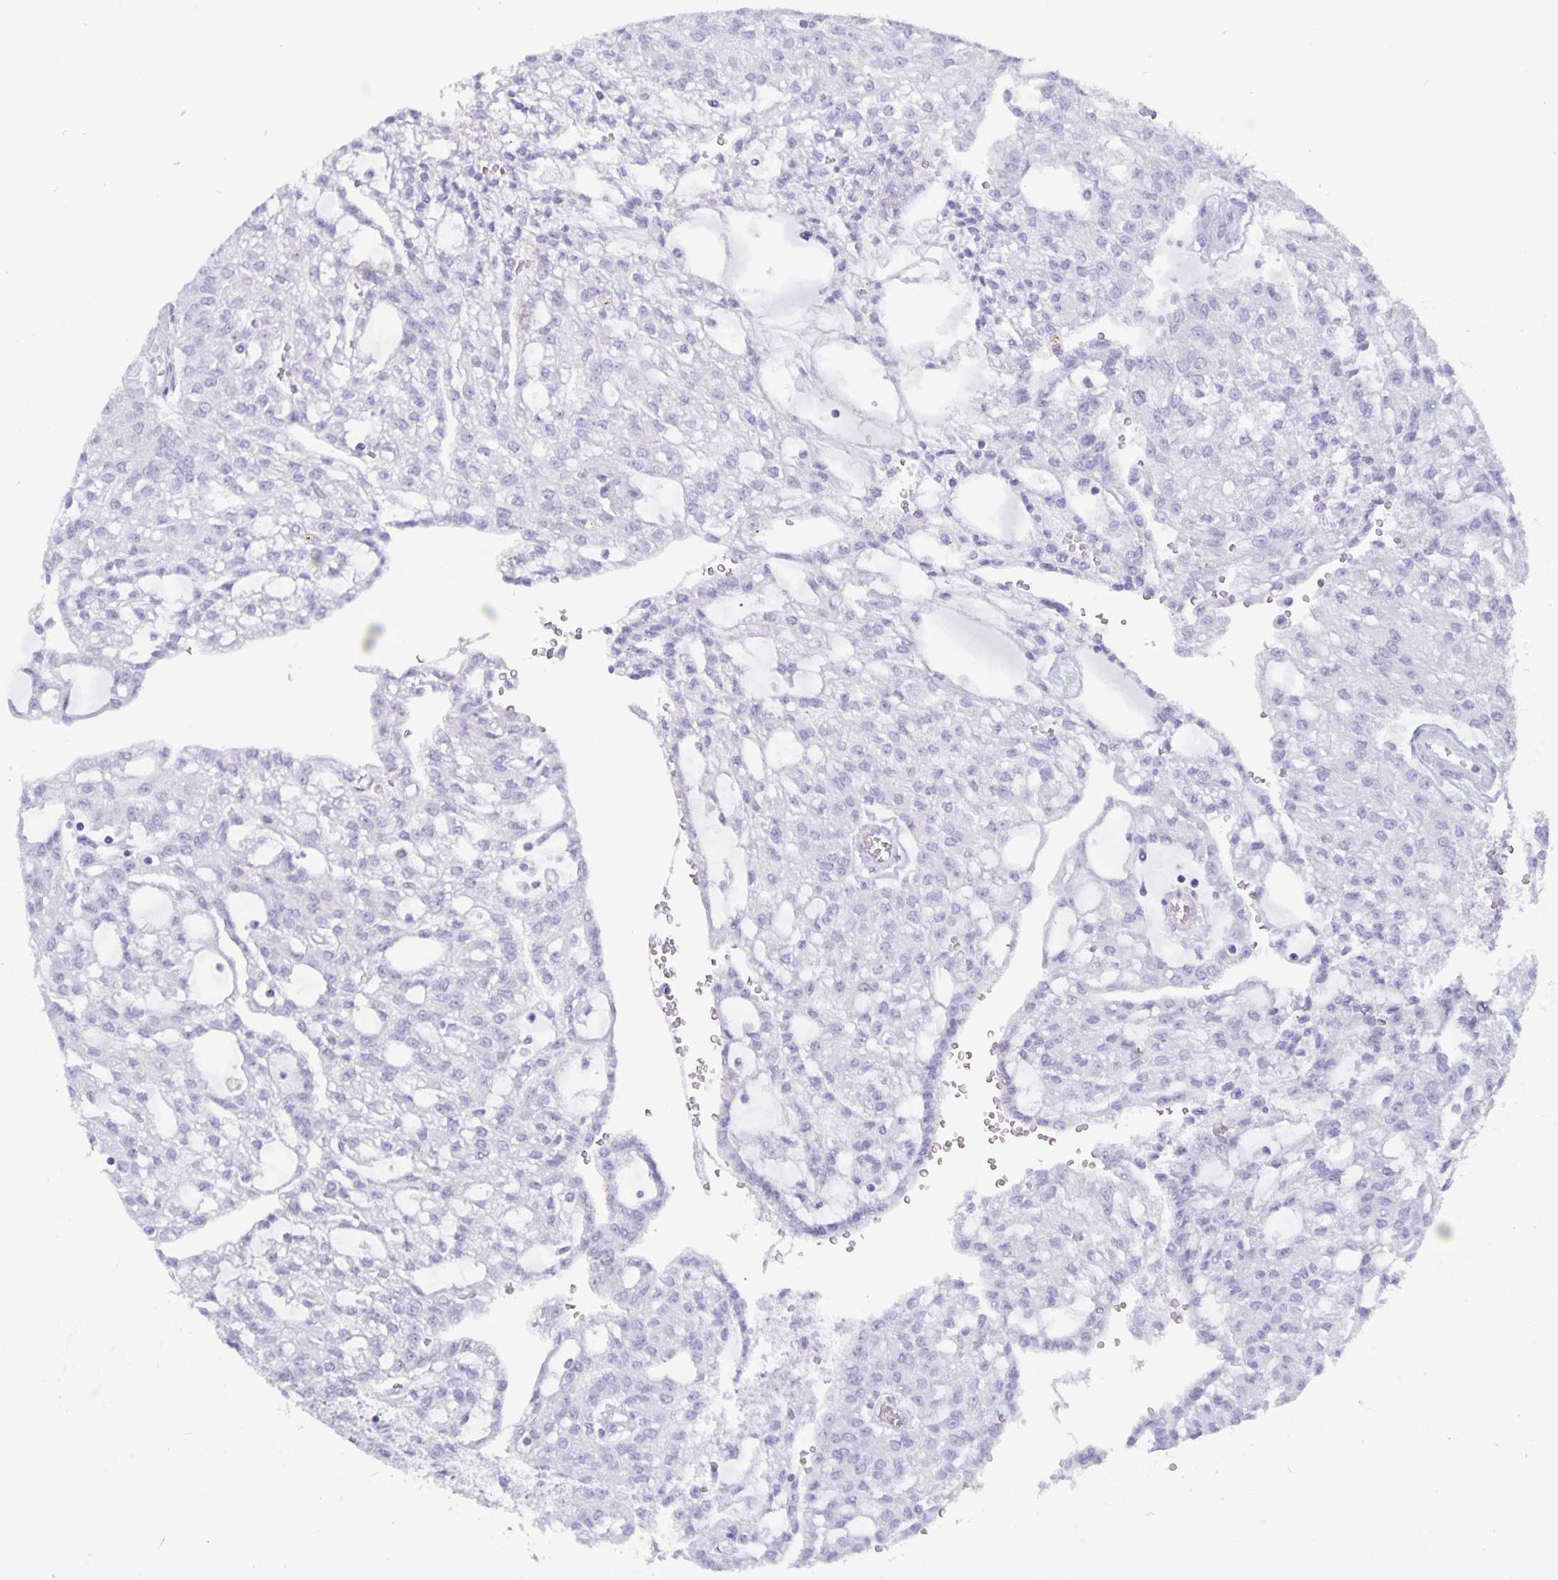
{"staining": {"intensity": "negative", "quantity": "none", "location": "none"}, "tissue": "renal cancer", "cell_type": "Tumor cells", "image_type": "cancer", "snomed": [{"axis": "morphology", "description": "Adenocarcinoma, NOS"}, {"axis": "topography", "description": "Kidney"}], "caption": "Immunohistochemistry histopathology image of adenocarcinoma (renal) stained for a protein (brown), which reveals no positivity in tumor cells.", "gene": "BPIFA3", "patient": {"sex": "male", "age": 63}}